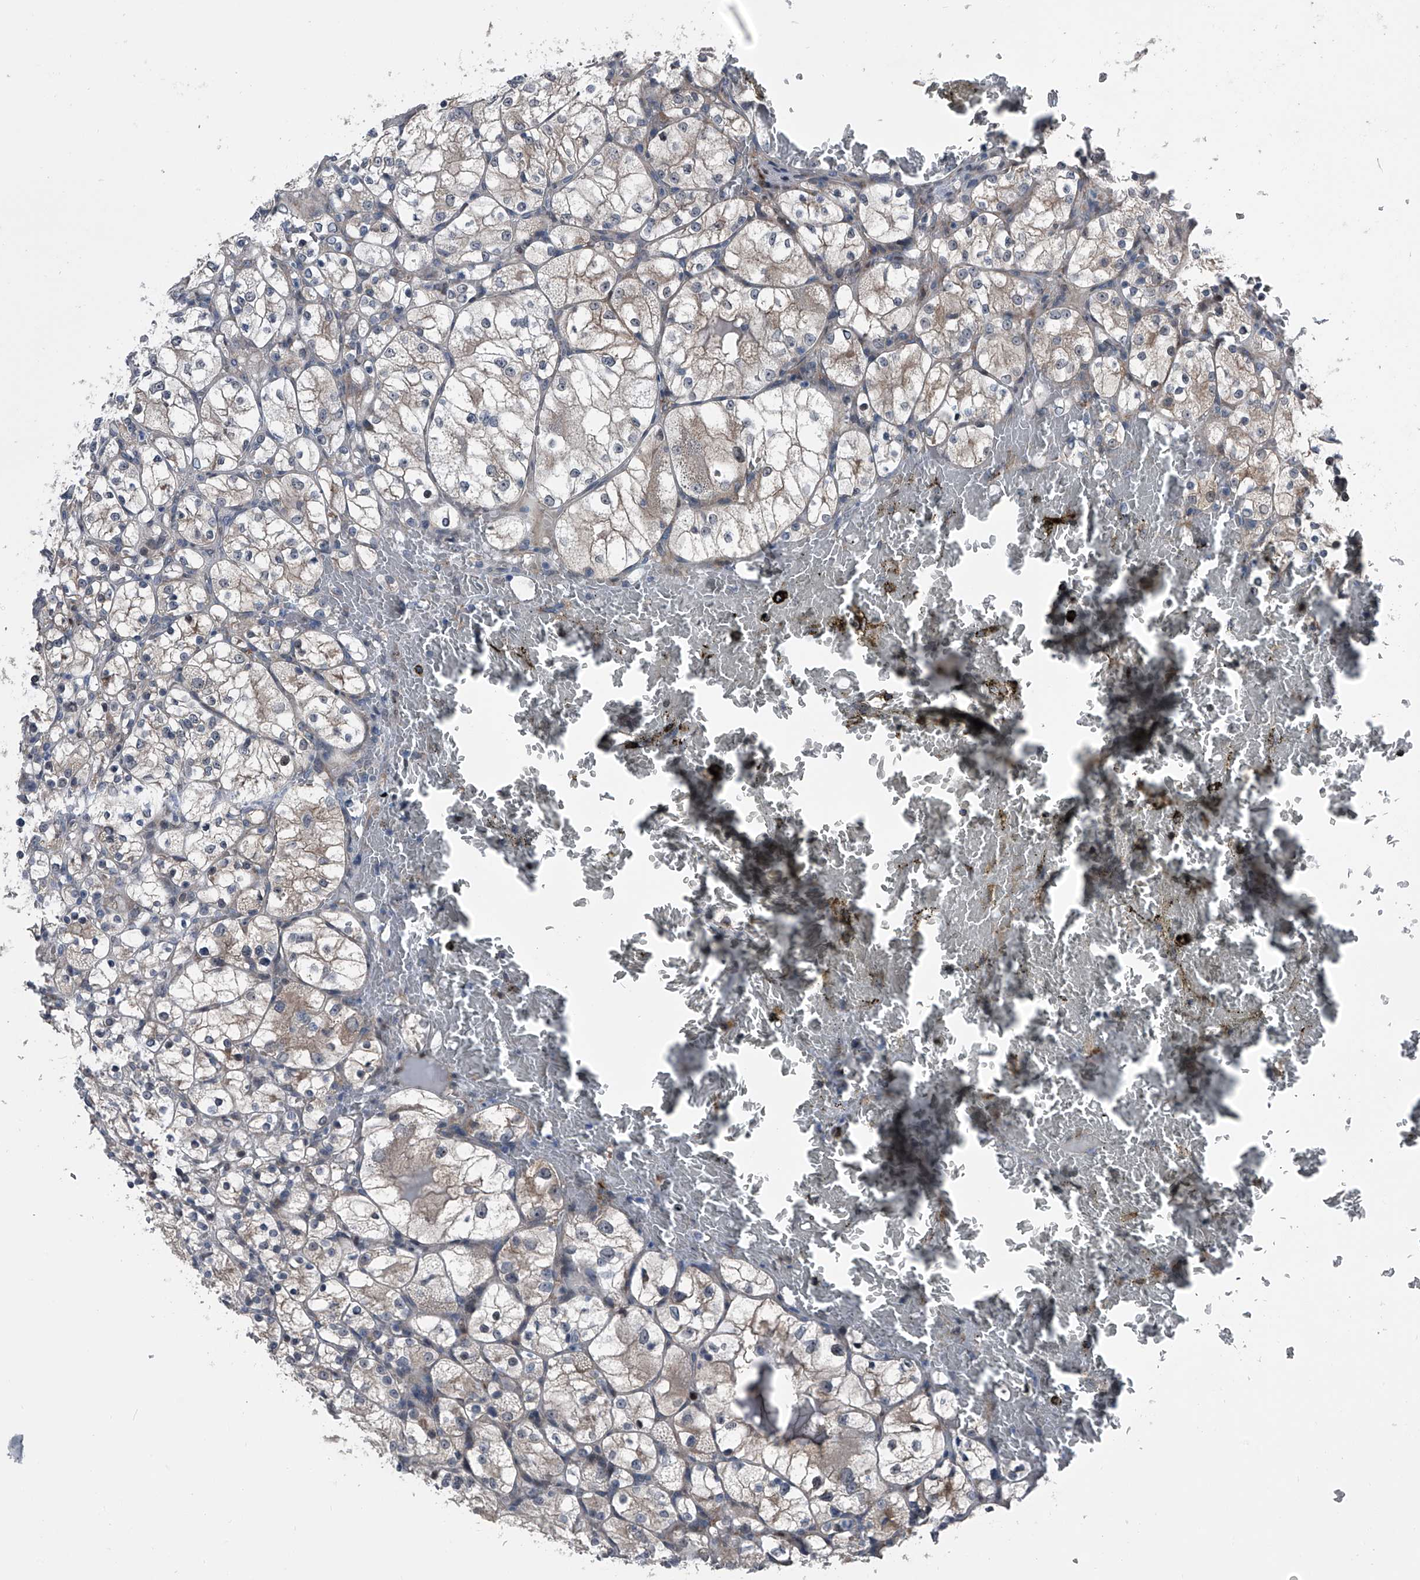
{"staining": {"intensity": "weak", "quantity": "<25%", "location": "cytoplasmic/membranous"}, "tissue": "renal cancer", "cell_type": "Tumor cells", "image_type": "cancer", "snomed": [{"axis": "morphology", "description": "Adenocarcinoma, NOS"}, {"axis": "topography", "description": "Kidney"}], "caption": "Renal cancer (adenocarcinoma) stained for a protein using immunohistochemistry shows no positivity tumor cells.", "gene": "ELK4", "patient": {"sex": "female", "age": 69}}